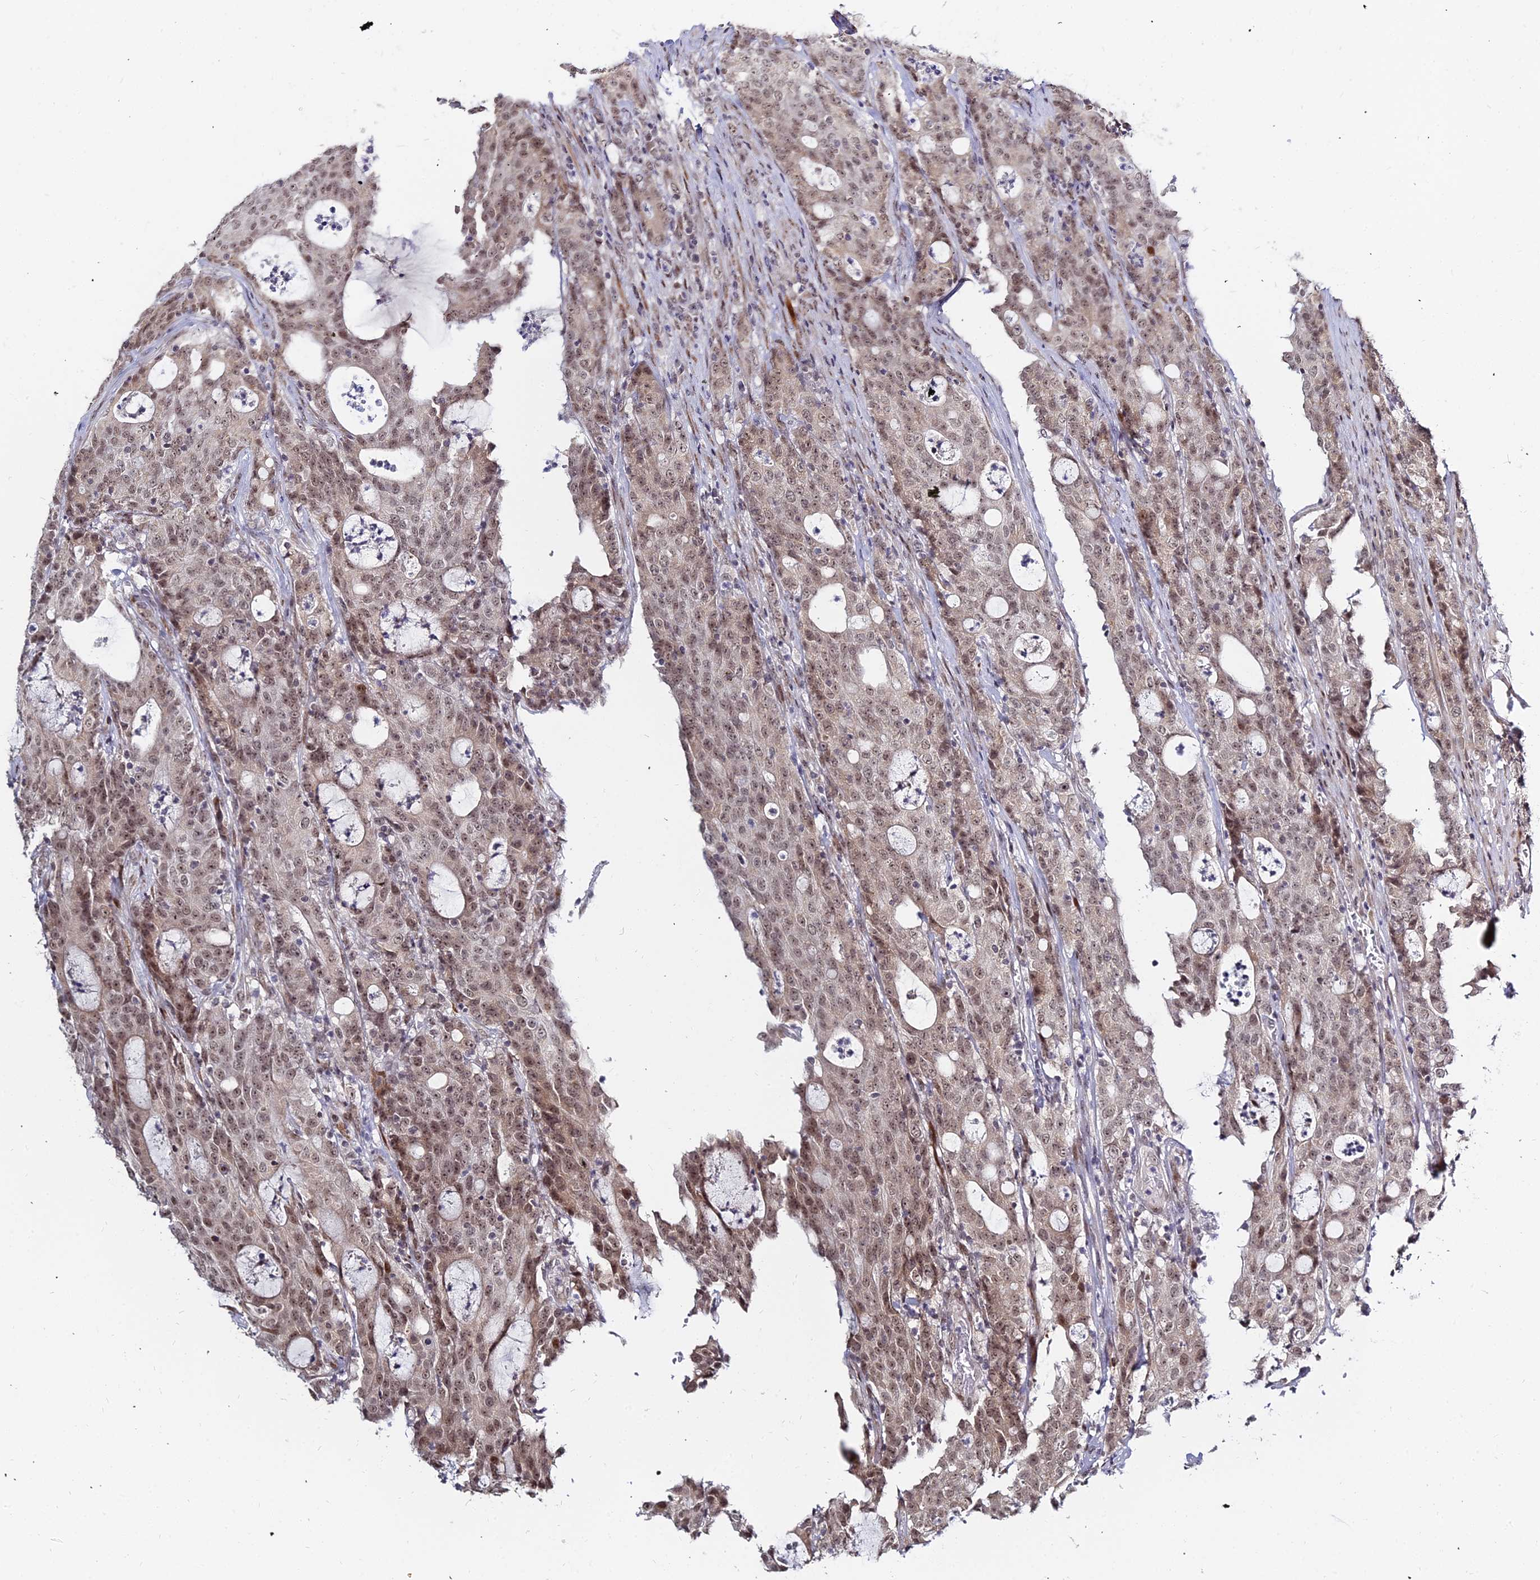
{"staining": {"intensity": "moderate", "quantity": ">75%", "location": "nuclear"}, "tissue": "colorectal cancer", "cell_type": "Tumor cells", "image_type": "cancer", "snomed": [{"axis": "morphology", "description": "Adenocarcinoma, NOS"}, {"axis": "topography", "description": "Colon"}], "caption": "A micrograph of colorectal cancer (adenocarcinoma) stained for a protein displays moderate nuclear brown staining in tumor cells. The protein of interest is shown in brown color, while the nuclei are stained blue.", "gene": "ABCA2", "patient": {"sex": "male", "age": 83}}